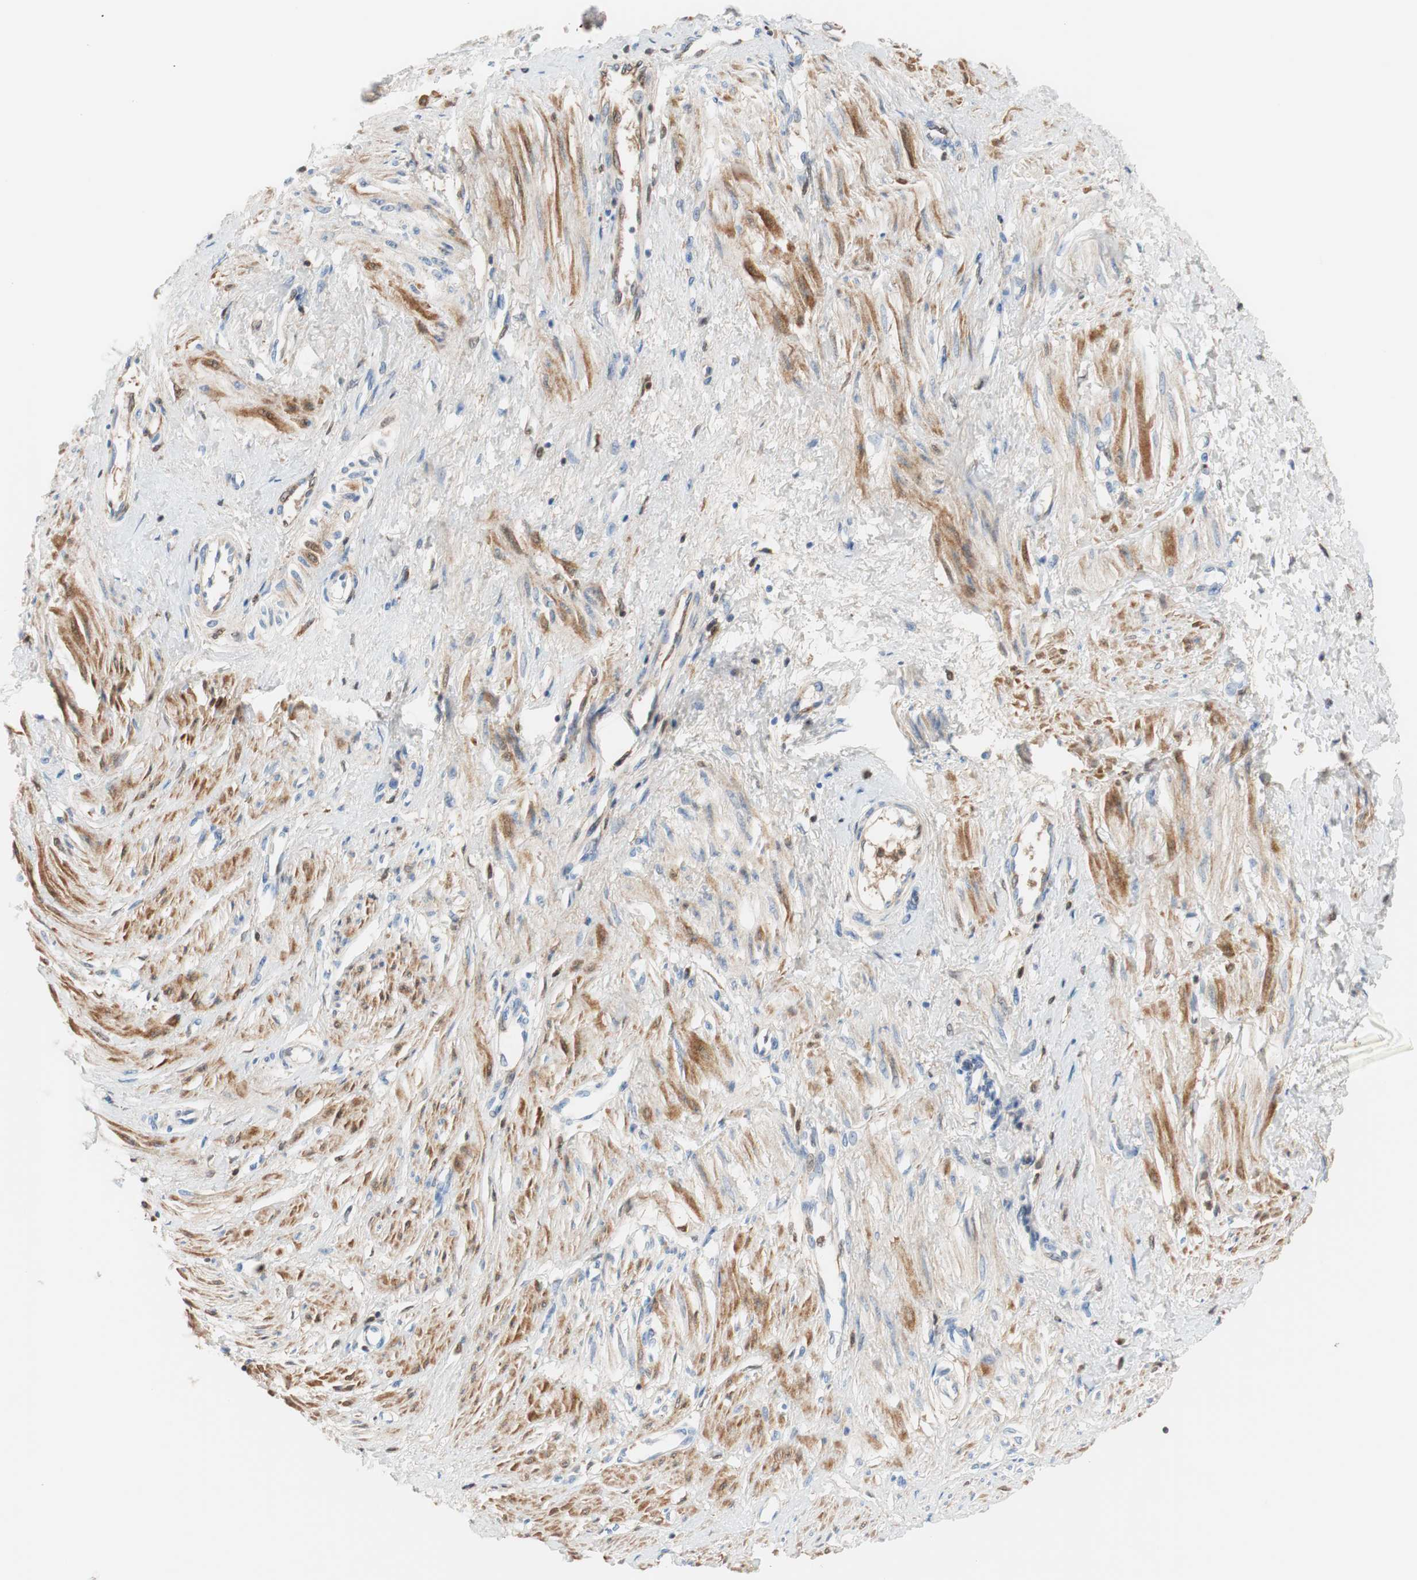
{"staining": {"intensity": "moderate", "quantity": "25%-75%", "location": "cytoplasmic/membranous"}, "tissue": "smooth muscle", "cell_type": "Smooth muscle cells", "image_type": "normal", "snomed": [{"axis": "morphology", "description": "Normal tissue, NOS"}, {"axis": "topography", "description": "Smooth muscle"}, {"axis": "topography", "description": "Uterus"}], "caption": "This photomicrograph shows immunohistochemistry (IHC) staining of benign human smooth muscle, with medium moderate cytoplasmic/membranous positivity in about 25%-75% of smooth muscle cells.", "gene": "RBP4", "patient": {"sex": "female", "age": 39}}